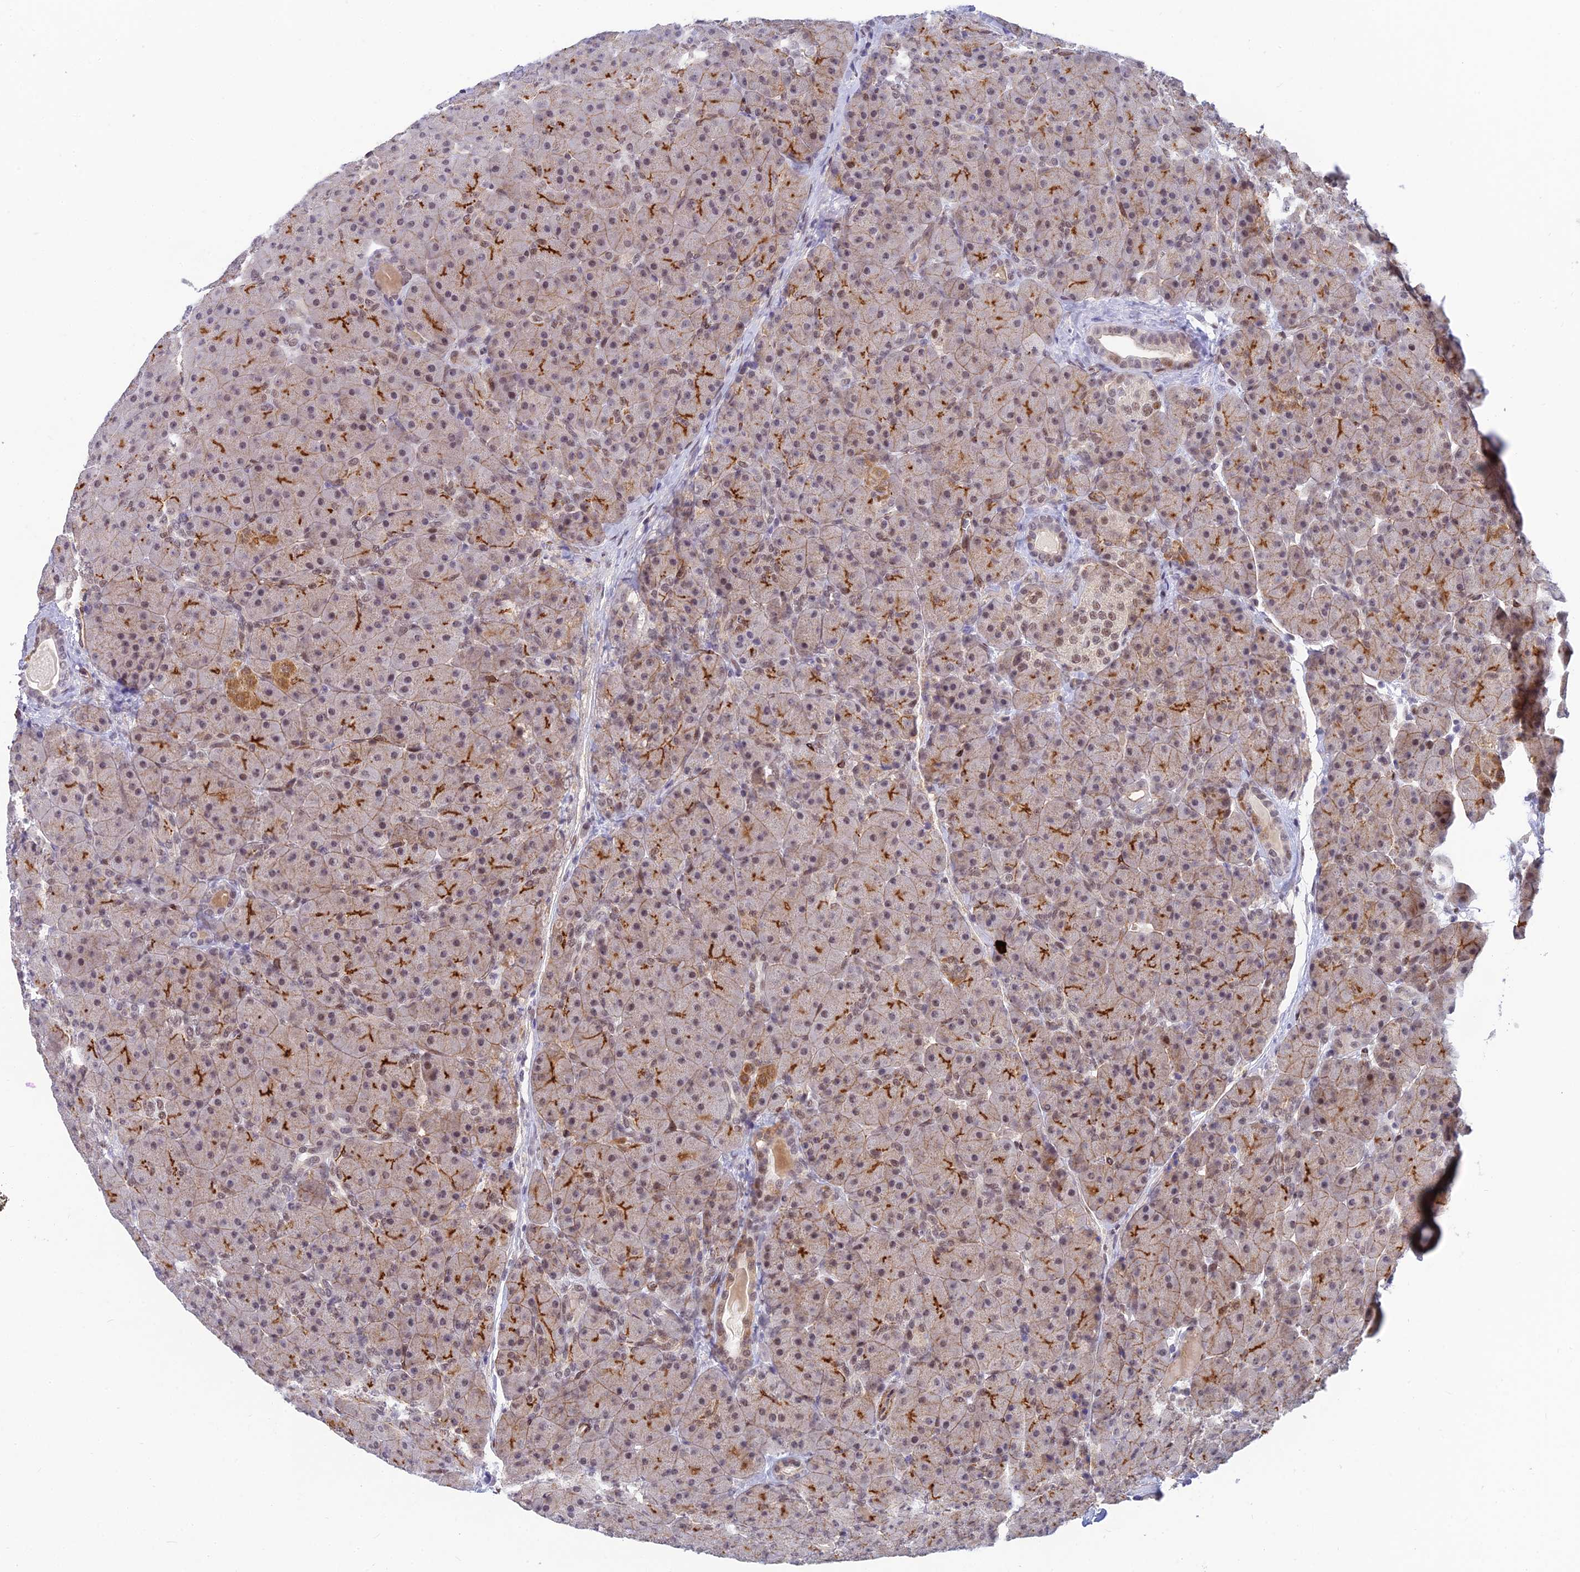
{"staining": {"intensity": "moderate", "quantity": "25%-75%", "location": "cytoplasmic/membranous"}, "tissue": "pancreas", "cell_type": "Exocrine glandular cells", "image_type": "normal", "snomed": [{"axis": "morphology", "description": "Normal tissue, NOS"}, {"axis": "topography", "description": "Pancreas"}], "caption": "Immunohistochemistry (IHC) micrograph of benign human pancreas stained for a protein (brown), which shows medium levels of moderate cytoplasmic/membranous expression in approximately 25%-75% of exocrine glandular cells.", "gene": "CLK4", "patient": {"sex": "male", "age": 66}}